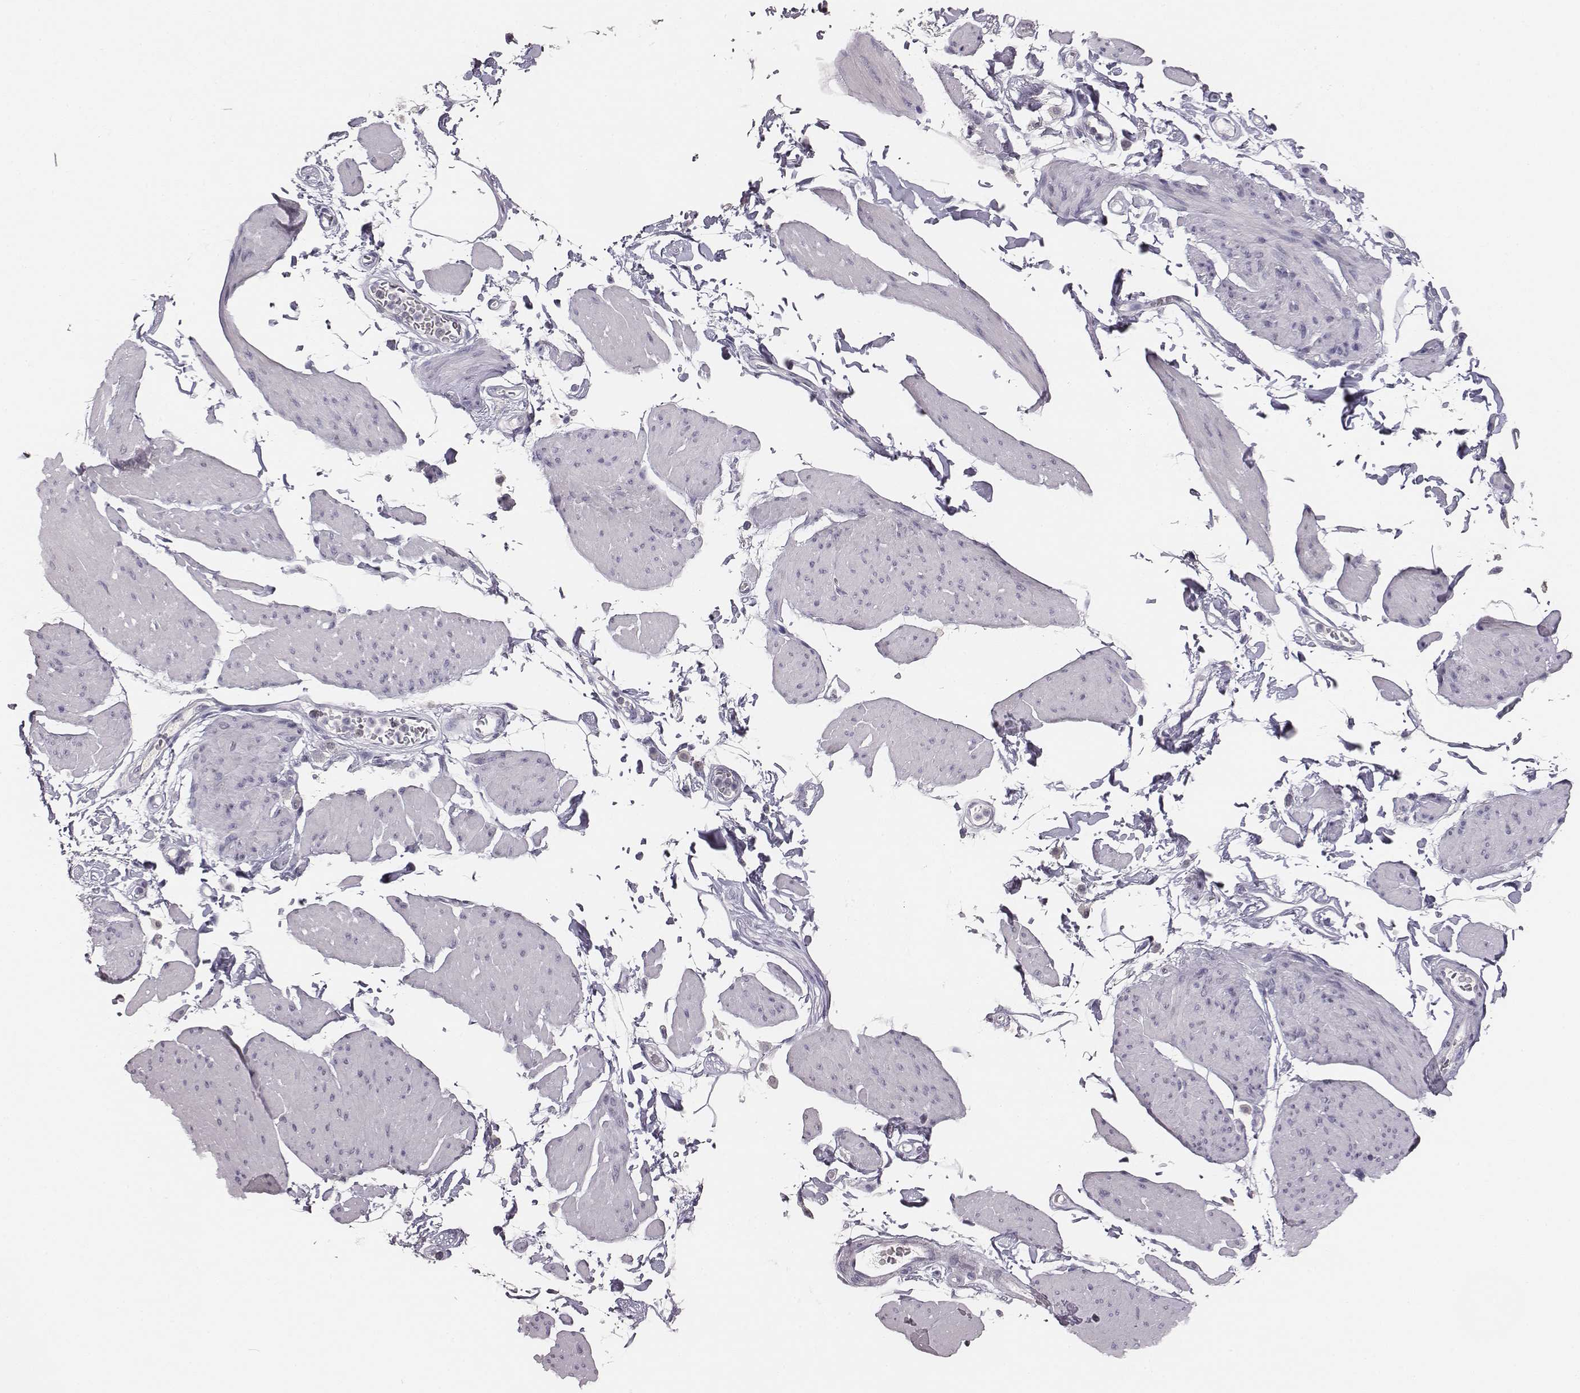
{"staining": {"intensity": "negative", "quantity": "none", "location": "none"}, "tissue": "smooth muscle", "cell_type": "Smooth muscle cells", "image_type": "normal", "snomed": [{"axis": "morphology", "description": "Normal tissue, NOS"}, {"axis": "topography", "description": "Adipose tissue"}, {"axis": "topography", "description": "Smooth muscle"}, {"axis": "topography", "description": "Peripheral nerve tissue"}], "caption": "Smooth muscle cells show no significant protein positivity in benign smooth muscle. (Stains: DAB immunohistochemistry (IHC) with hematoxylin counter stain, Microscopy: brightfield microscopy at high magnification).", "gene": "NIFK", "patient": {"sex": "male", "age": 83}}